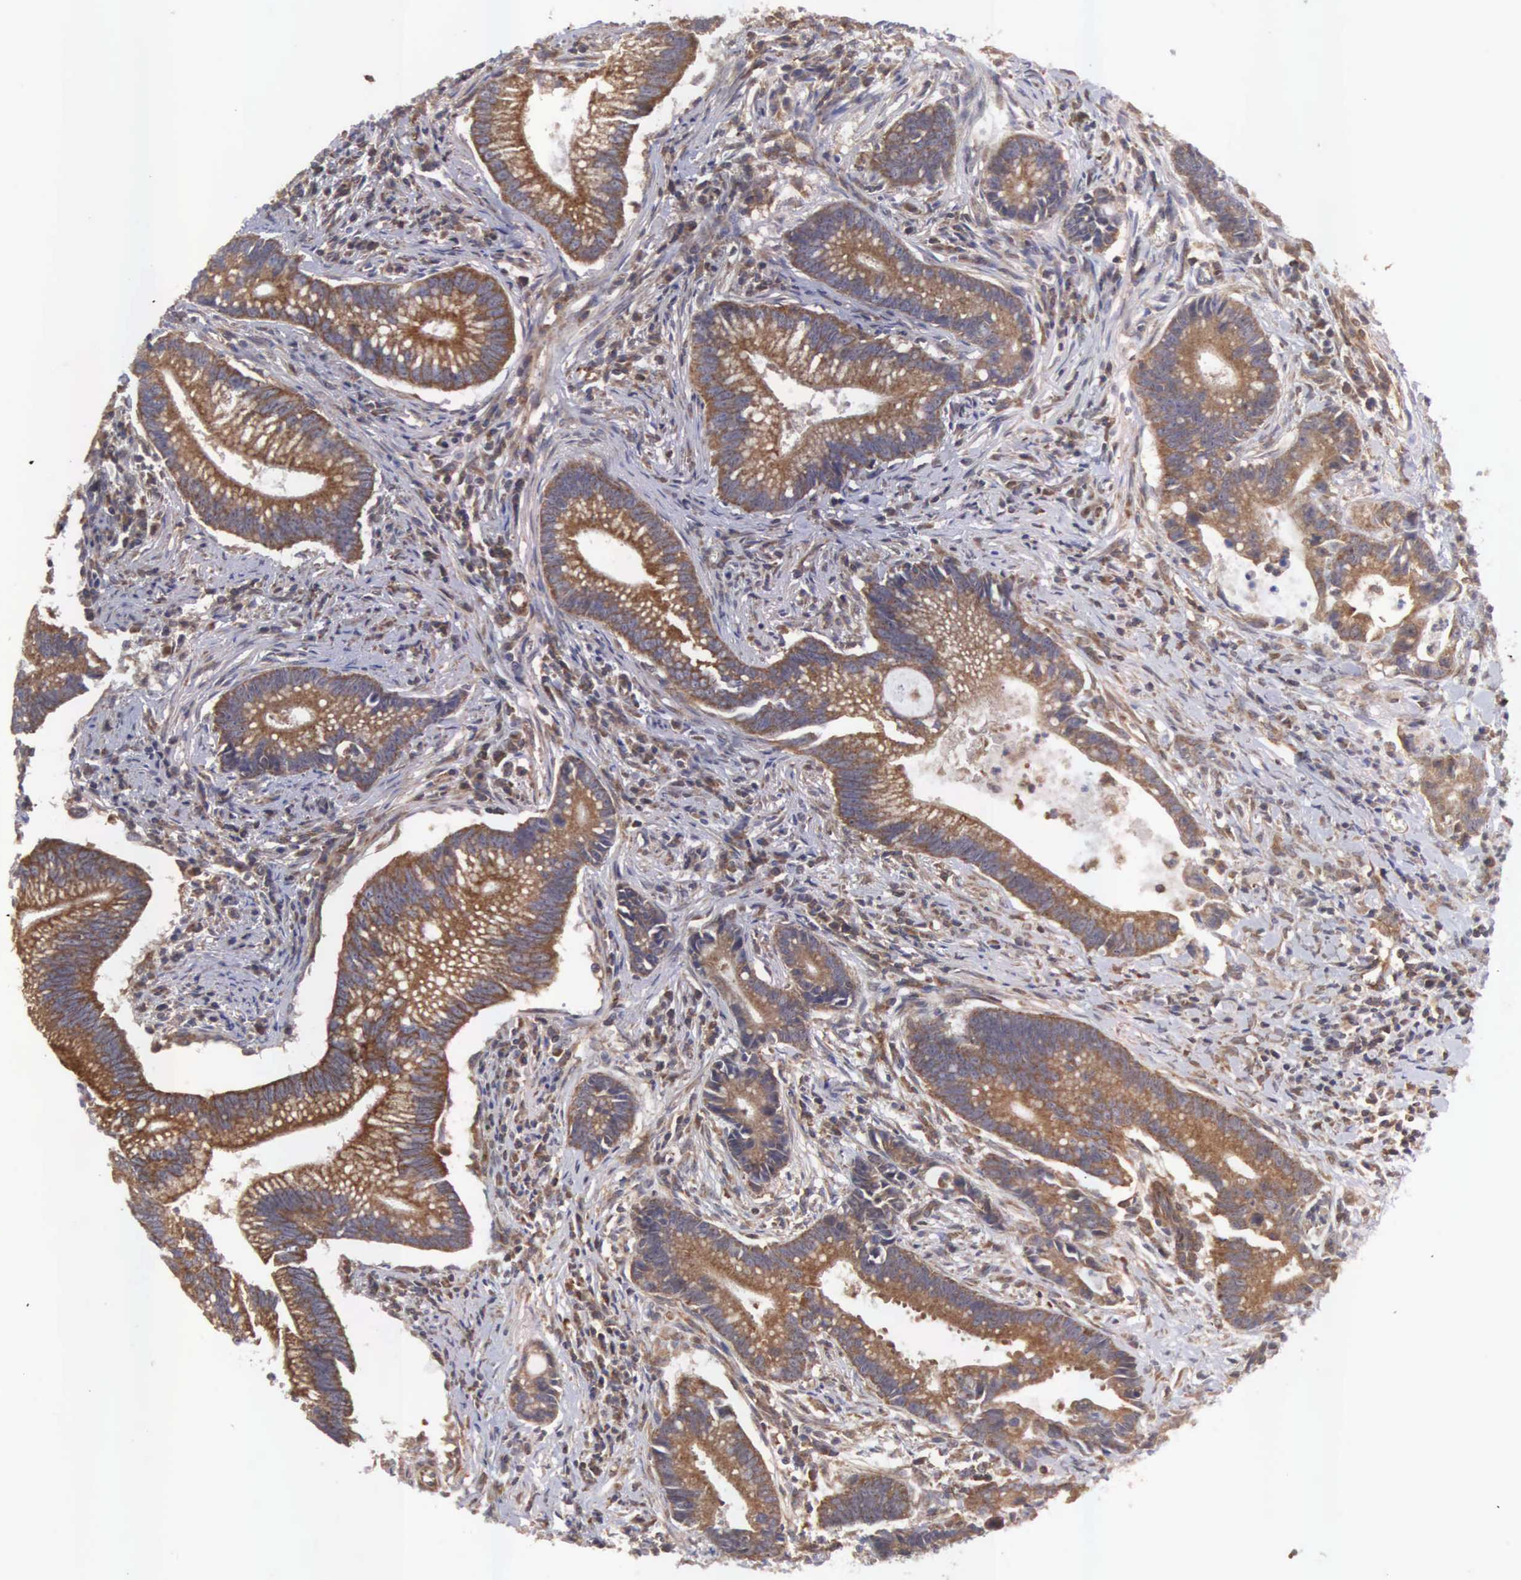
{"staining": {"intensity": "strong", "quantity": ">75%", "location": "cytoplasmic/membranous"}, "tissue": "colorectal cancer", "cell_type": "Tumor cells", "image_type": "cancer", "snomed": [{"axis": "morphology", "description": "Adenocarcinoma, NOS"}, {"axis": "topography", "description": "Rectum"}], "caption": "Adenocarcinoma (colorectal) stained with IHC exhibits strong cytoplasmic/membranous staining in about >75% of tumor cells.", "gene": "DHRS1", "patient": {"sex": "female", "age": 81}}